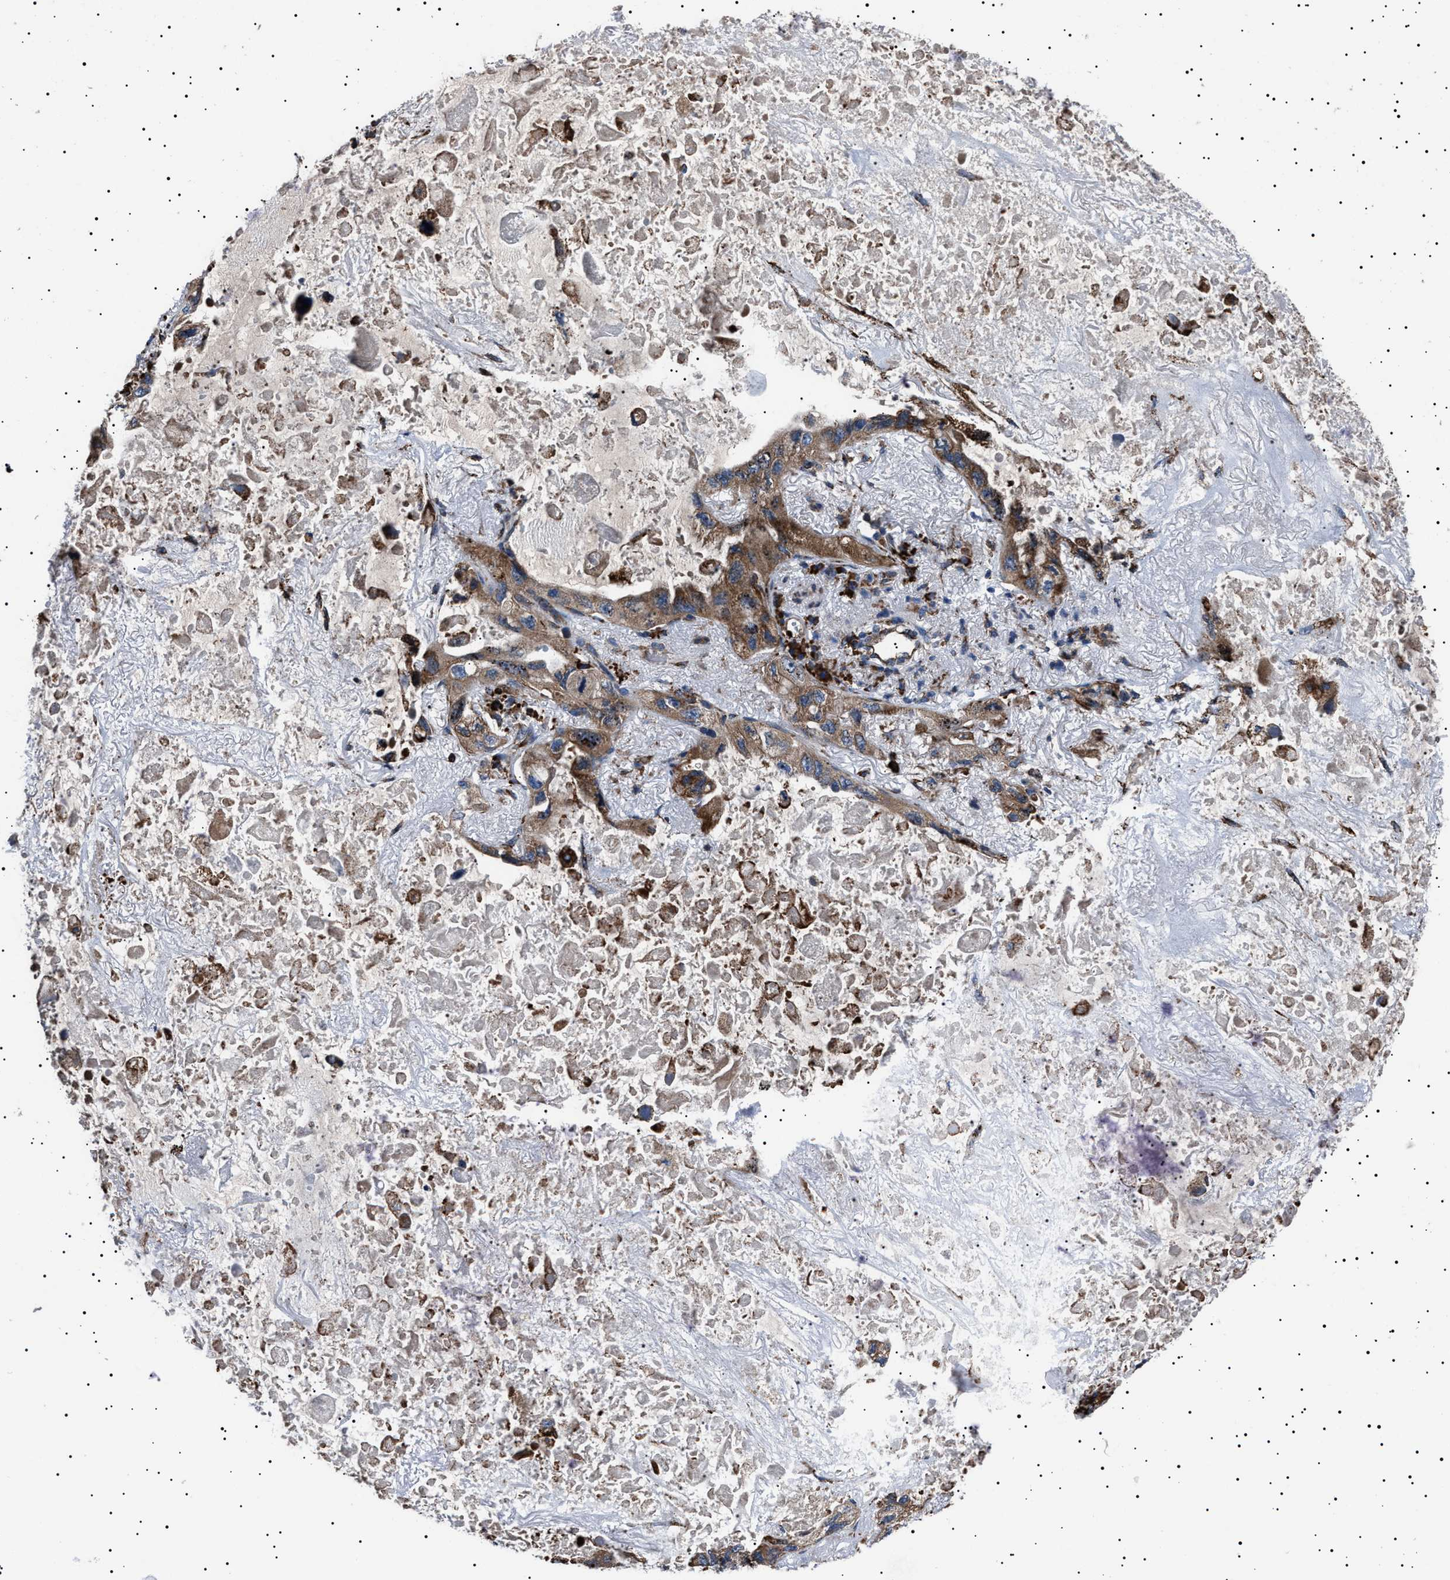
{"staining": {"intensity": "moderate", "quantity": ">75%", "location": "cytoplasmic/membranous"}, "tissue": "lung cancer", "cell_type": "Tumor cells", "image_type": "cancer", "snomed": [{"axis": "morphology", "description": "Squamous cell carcinoma, NOS"}, {"axis": "topography", "description": "Lung"}], "caption": "Protein staining of squamous cell carcinoma (lung) tissue reveals moderate cytoplasmic/membranous expression in about >75% of tumor cells.", "gene": "TOP1MT", "patient": {"sex": "female", "age": 73}}